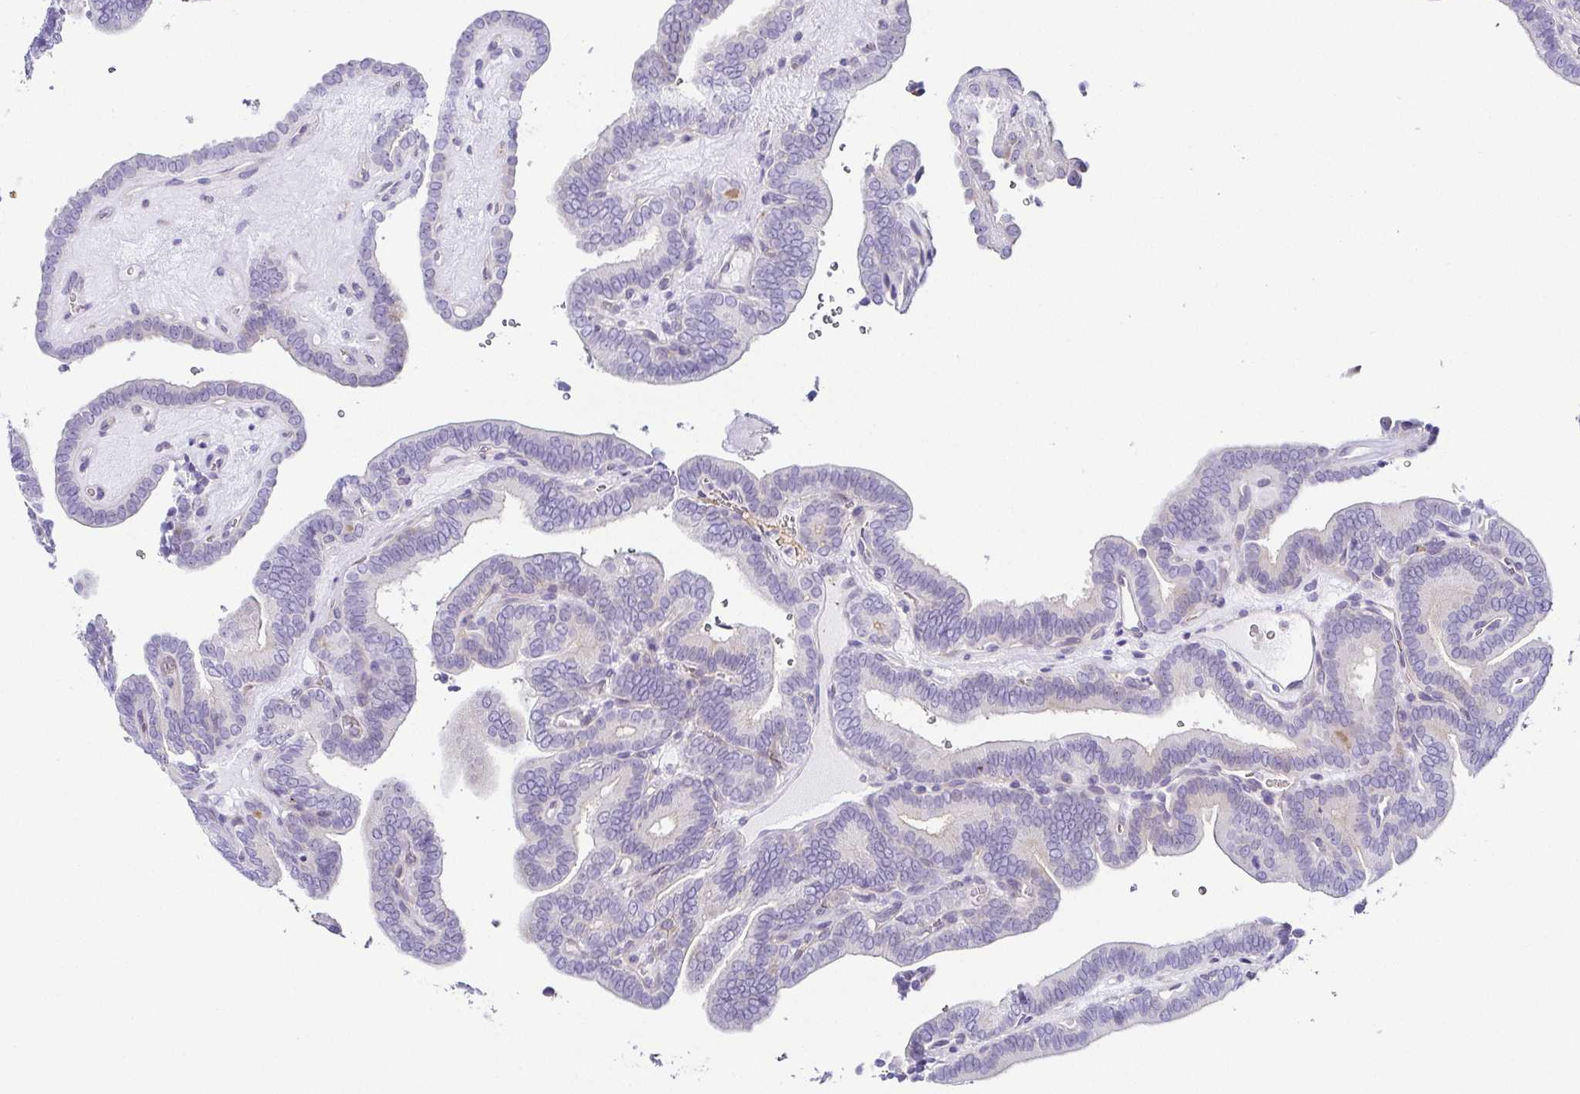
{"staining": {"intensity": "negative", "quantity": "none", "location": "none"}, "tissue": "thyroid cancer", "cell_type": "Tumor cells", "image_type": "cancer", "snomed": [{"axis": "morphology", "description": "Papillary adenocarcinoma, NOS"}, {"axis": "topography", "description": "Thyroid gland"}], "caption": "Immunohistochemistry of human thyroid cancer (papillary adenocarcinoma) displays no expression in tumor cells.", "gene": "FAM162B", "patient": {"sex": "female", "age": 21}}